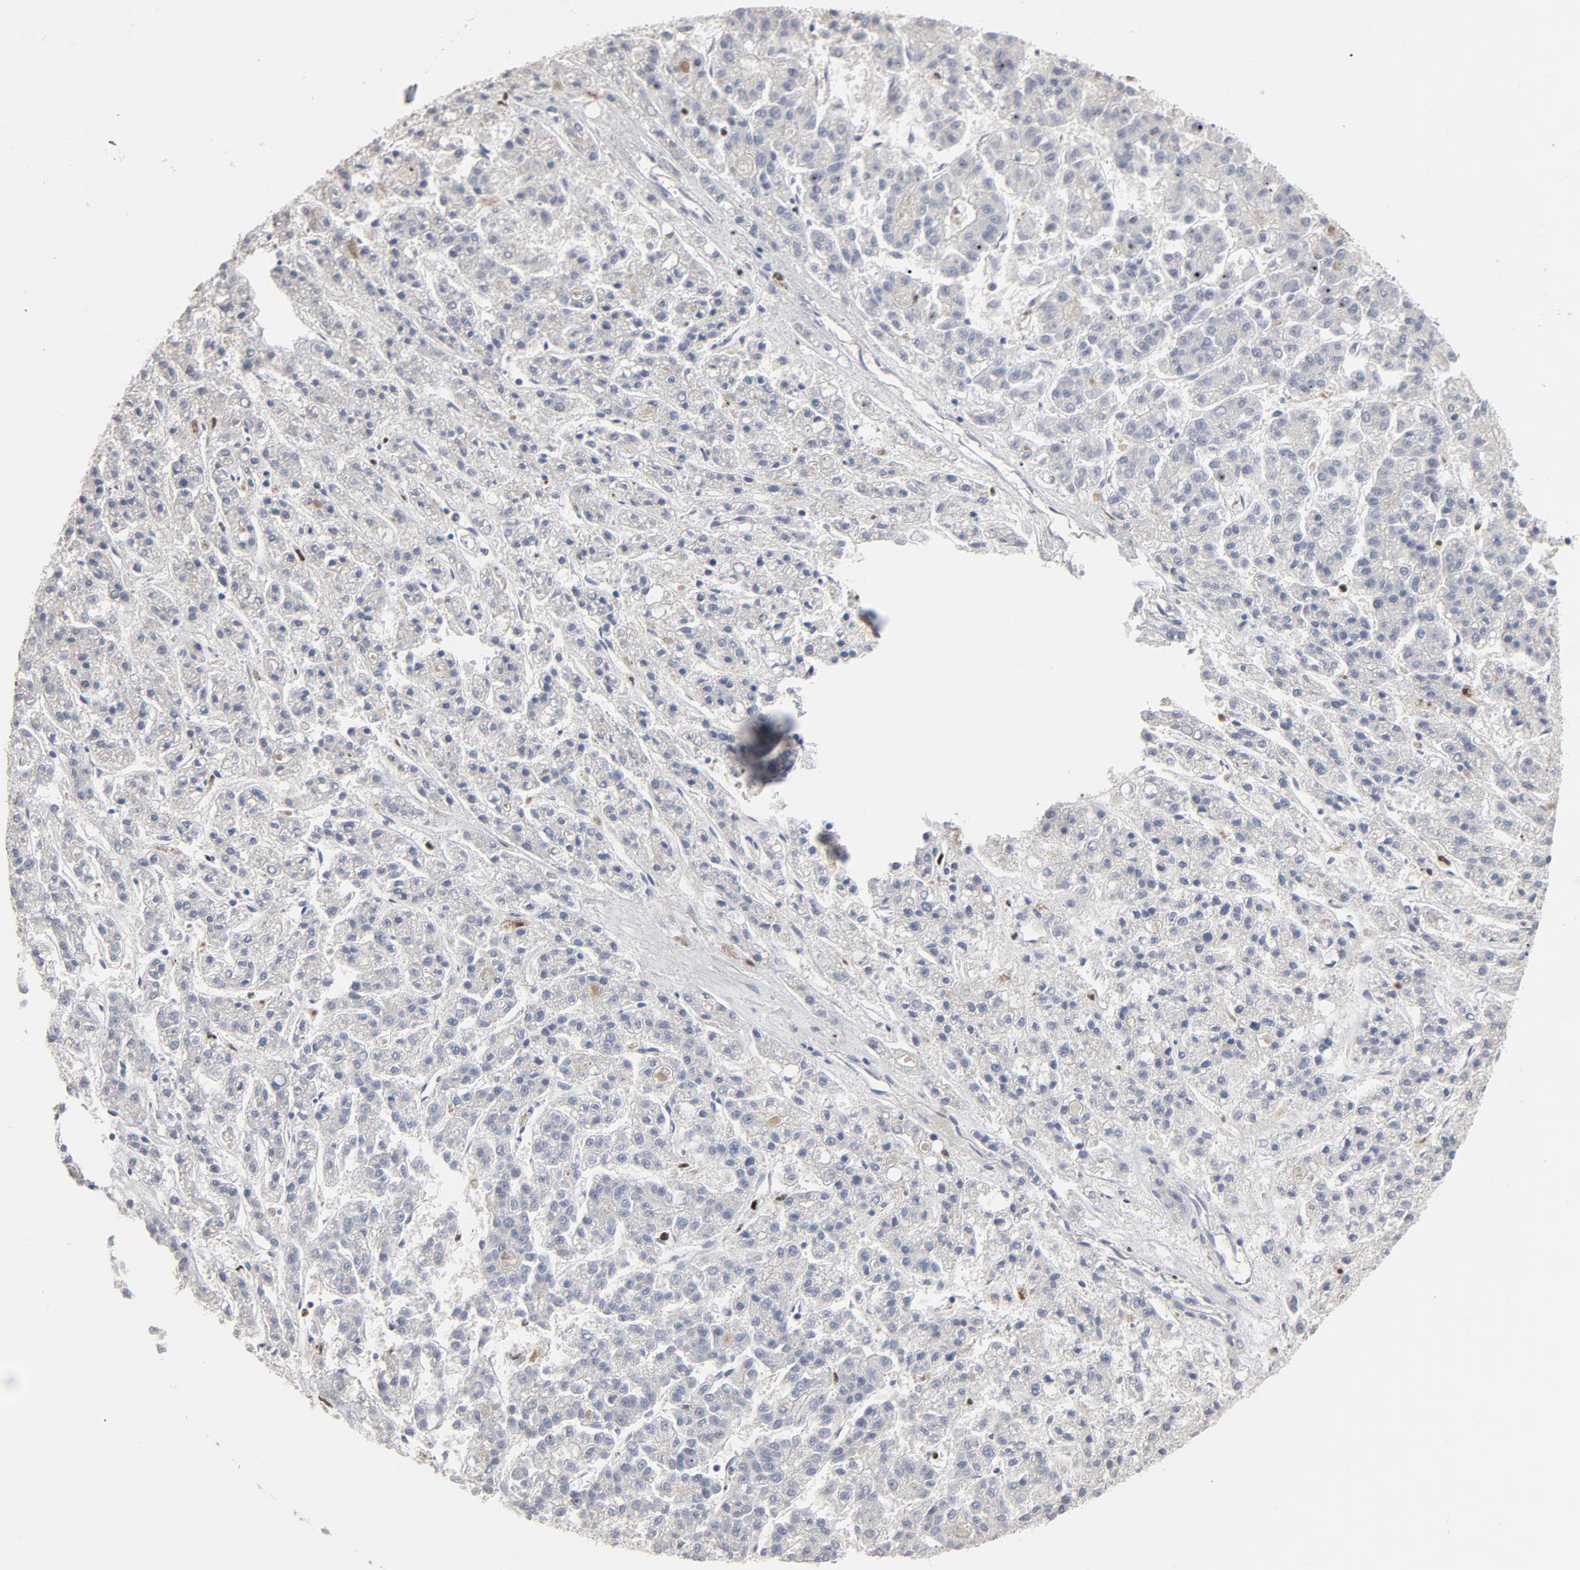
{"staining": {"intensity": "negative", "quantity": "none", "location": "none"}, "tissue": "liver cancer", "cell_type": "Tumor cells", "image_type": "cancer", "snomed": [{"axis": "morphology", "description": "Carcinoma, Hepatocellular, NOS"}, {"axis": "topography", "description": "Liver"}], "caption": "The IHC histopathology image has no significant staining in tumor cells of hepatocellular carcinoma (liver) tissue.", "gene": "SPI1", "patient": {"sex": "male", "age": 70}}